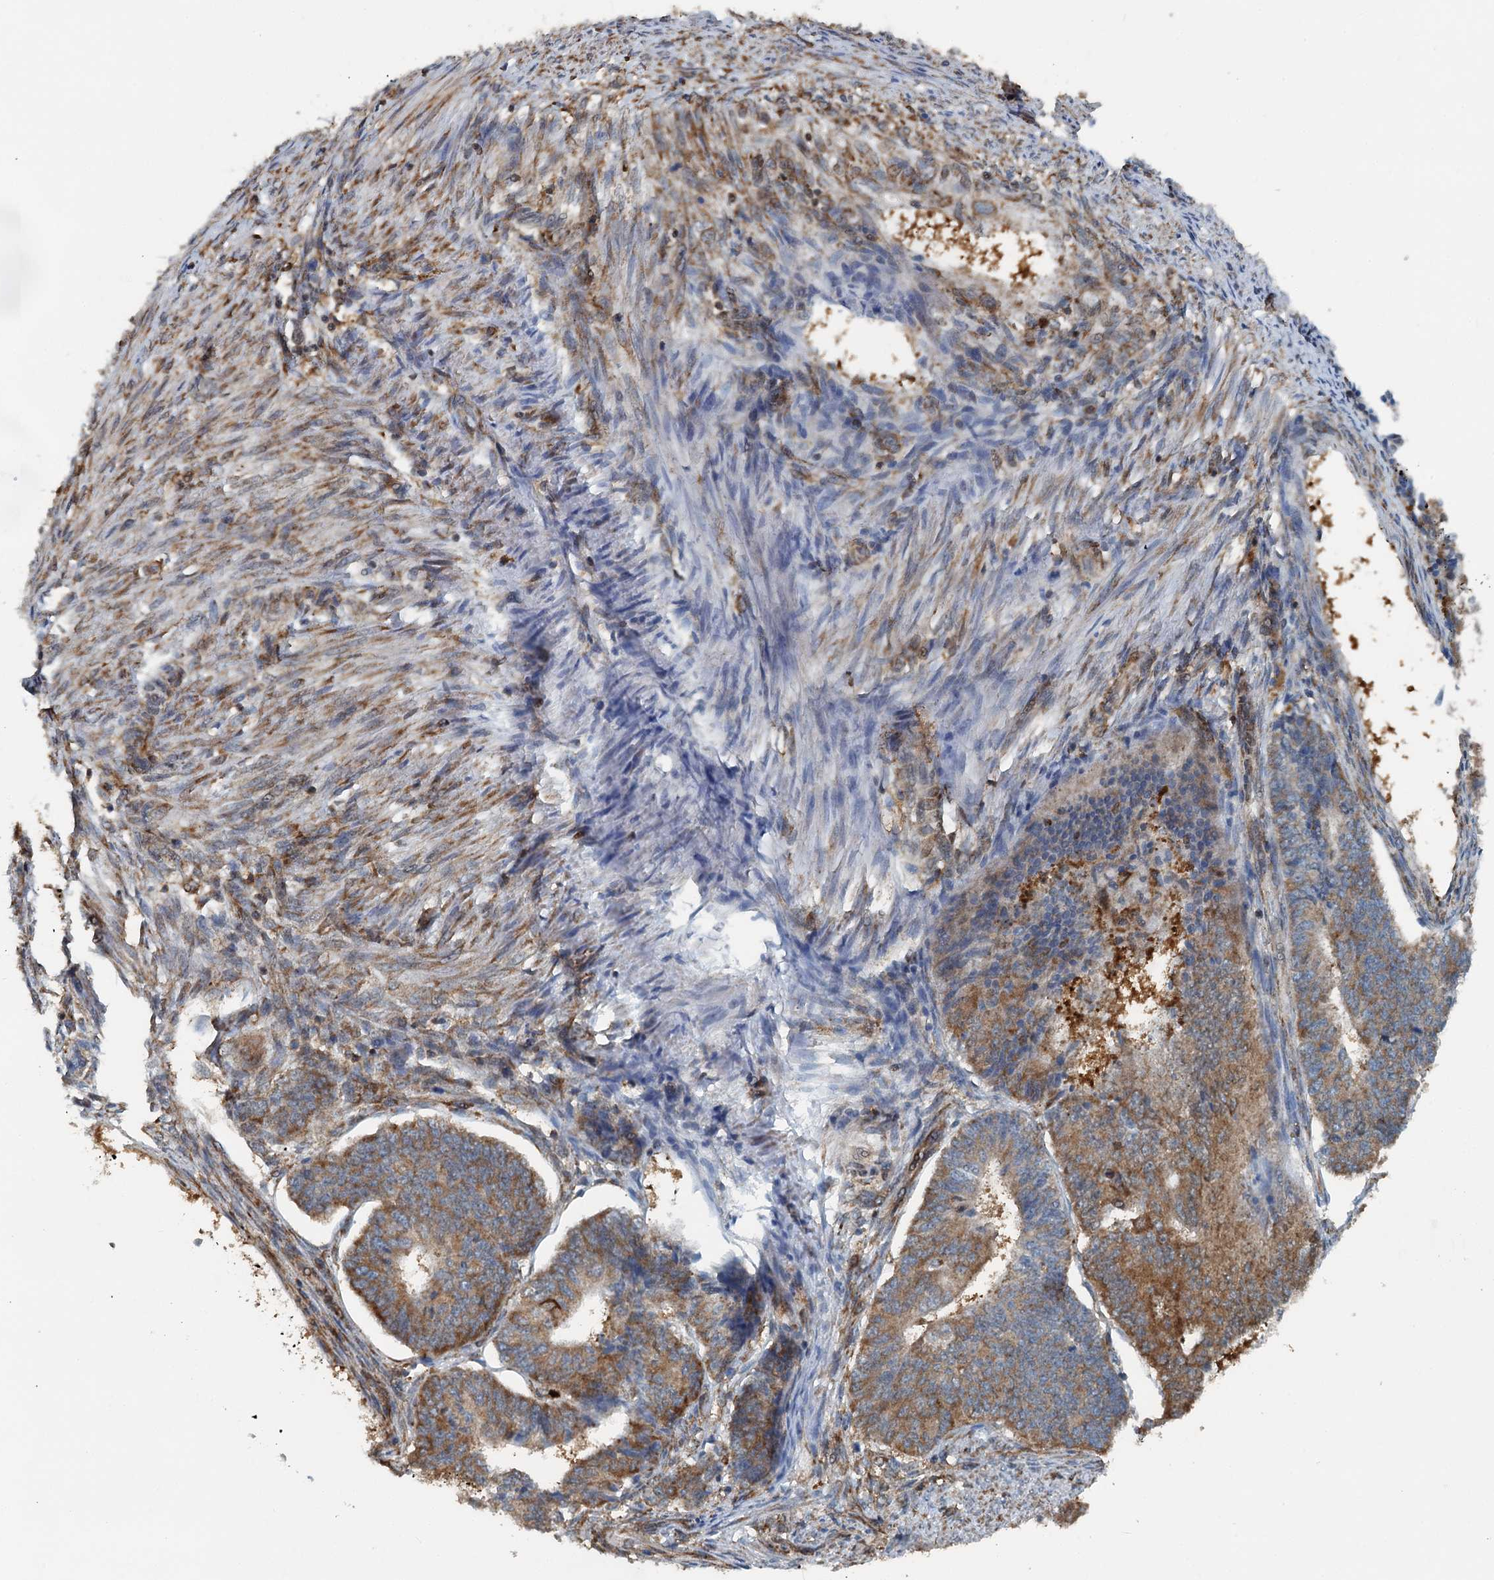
{"staining": {"intensity": "moderate", "quantity": ">75%", "location": "cytoplasmic/membranous"}, "tissue": "endometrial cancer", "cell_type": "Tumor cells", "image_type": "cancer", "snomed": [{"axis": "morphology", "description": "Adenocarcinoma, NOS"}, {"axis": "topography", "description": "Endometrium"}], "caption": "Immunohistochemistry photomicrograph of neoplastic tissue: endometrial cancer (adenocarcinoma) stained using immunohistochemistry (IHC) exhibits medium levels of moderate protein expression localized specifically in the cytoplasmic/membranous of tumor cells, appearing as a cytoplasmic/membranous brown color.", "gene": "GPI", "patient": {"sex": "female", "age": 32}}